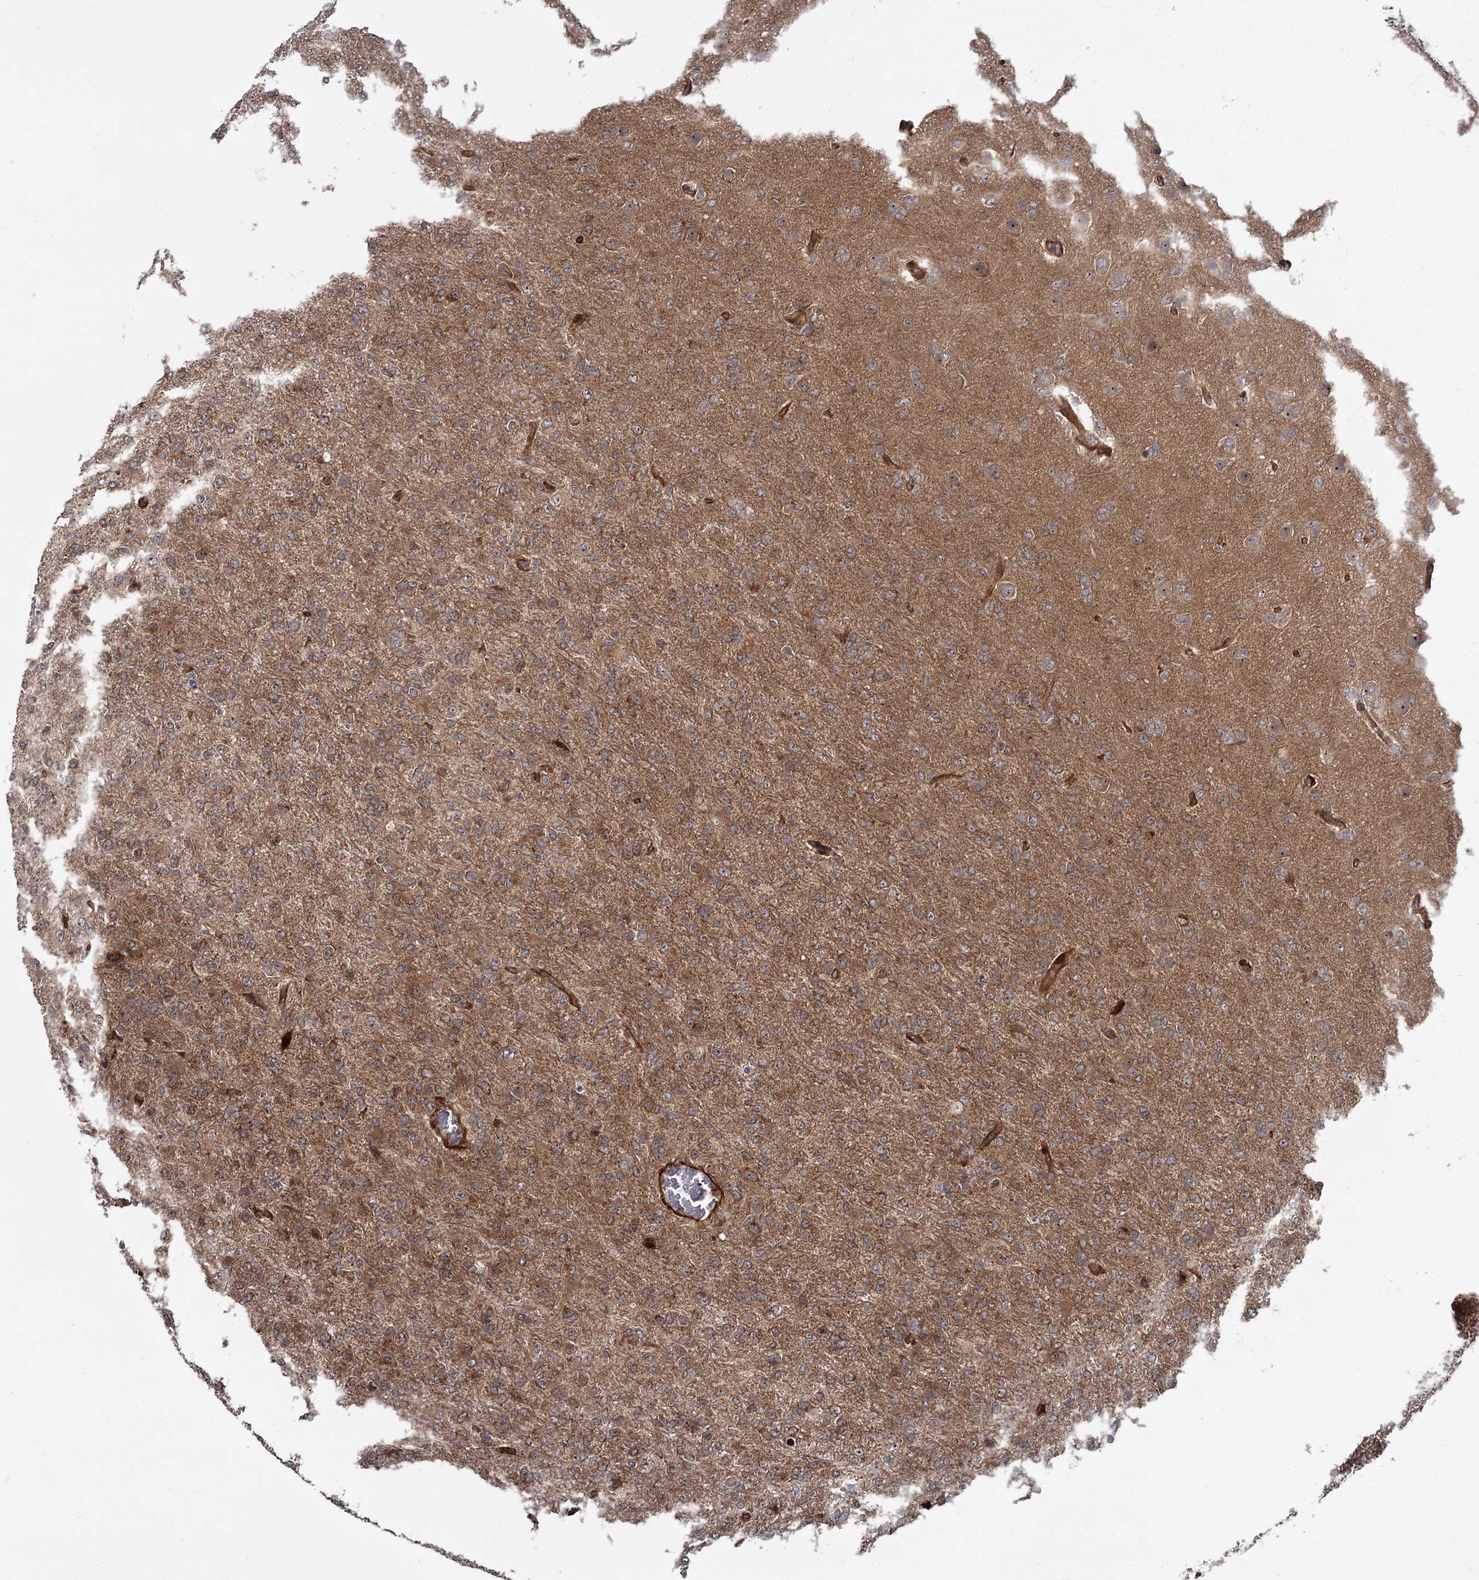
{"staining": {"intensity": "moderate", "quantity": ">75%", "location": "cytoplasmic/membranous"}, "tissue": "glioma", "cell_type": "Tumor cells", "image_type": "cancer", "snomed": [{"axis": "morphology", "description": "Glioma, malignant, High grade"}, {"axis": "topography", "description": "Brain"}], "caption": "IHC micrograph of human glioma stained for a protein (brown), which exhibits medium levels of moderate cytoplasmic/membranous positivity in approximately >75% of tumor cells.", "gene": "THAP9", "patient": {"sex": "female", "age": 74}}